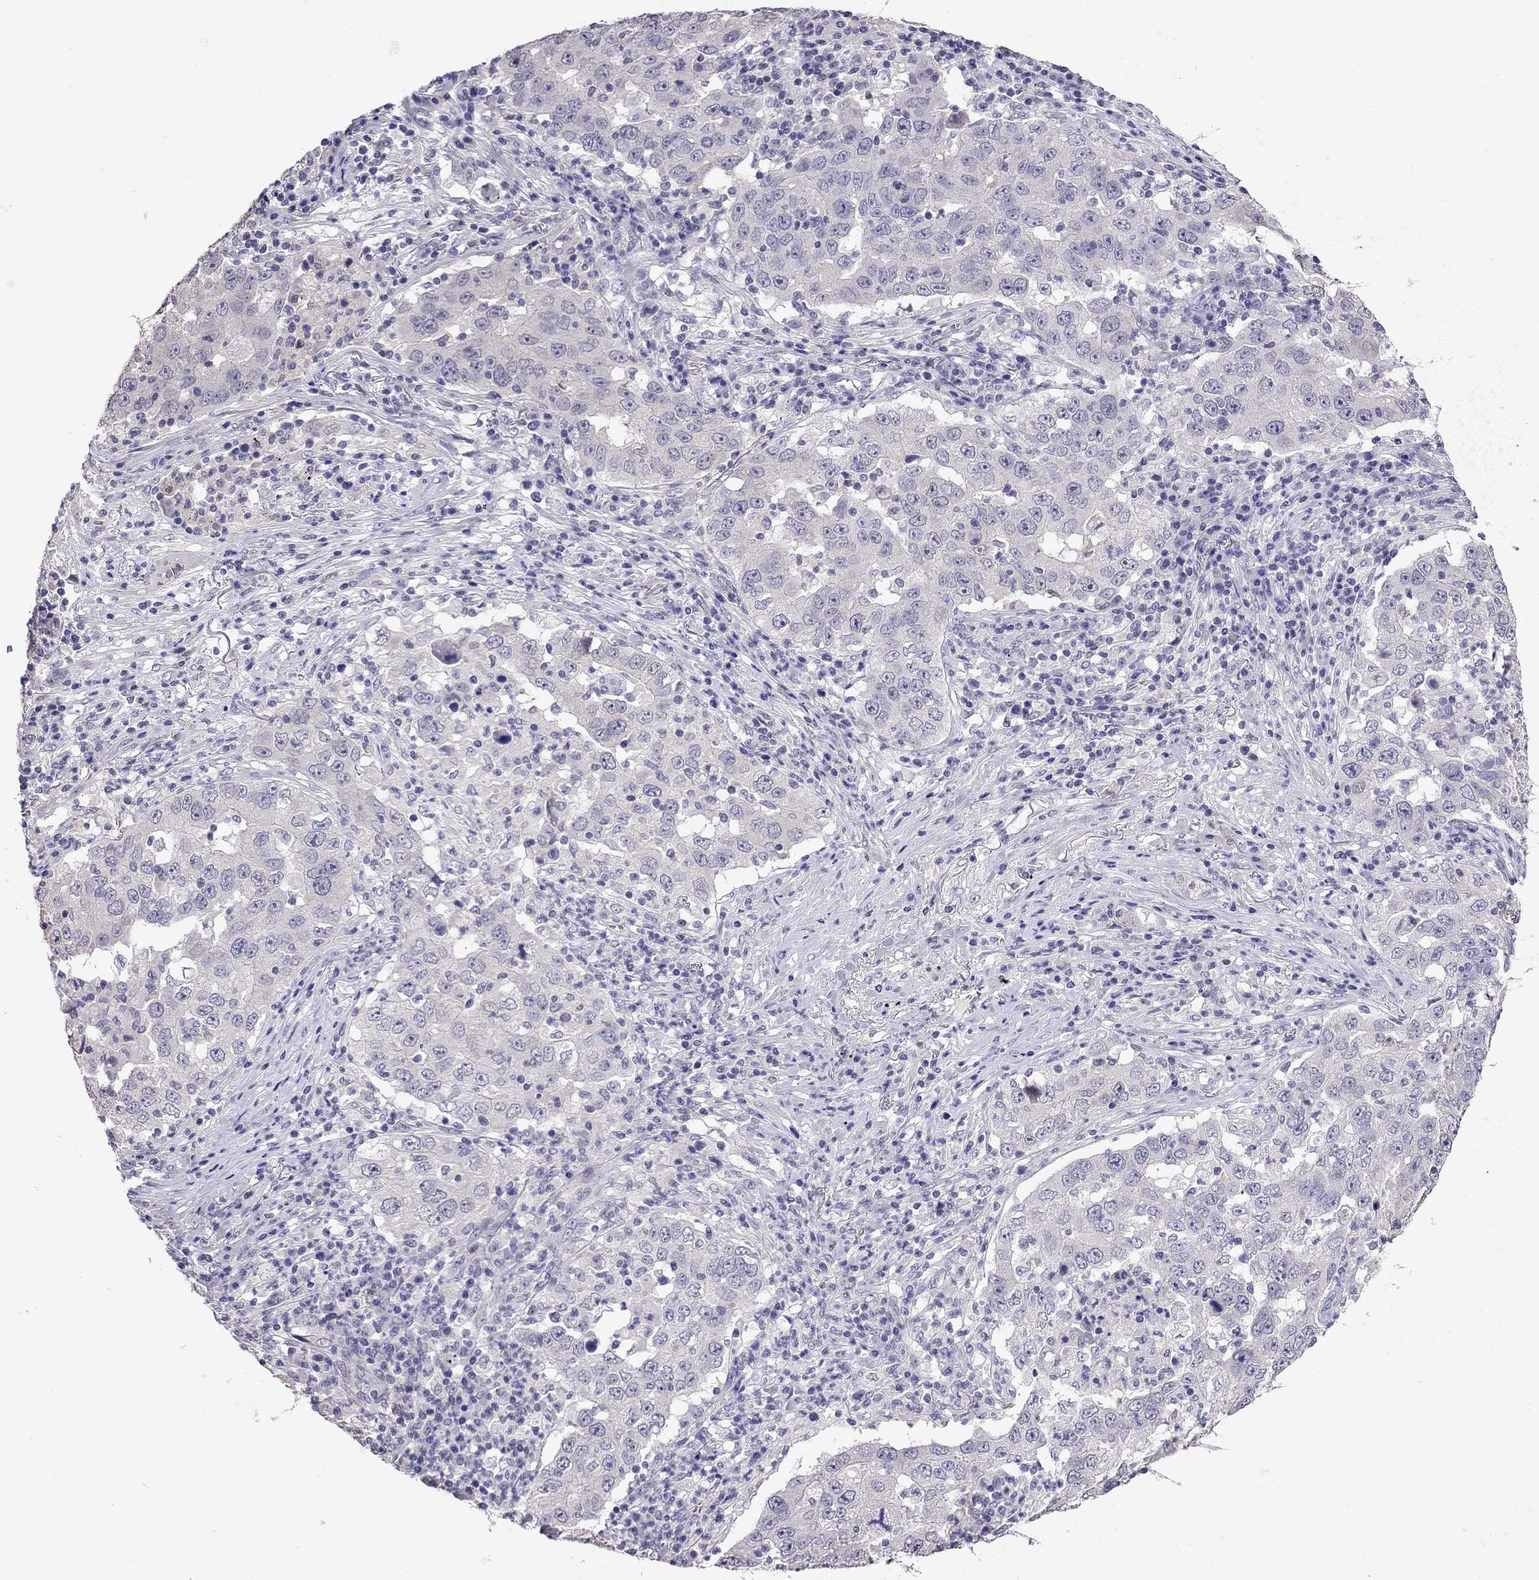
{"staining": {"intensity": "negative", "quantity": "none", "location": "none"}, "tissue": "lung cancer", "cell_type": "Tumor cells", "image_type": "cancer", "snomed": [{"axis": "morphology", "description": "Adenocarcinoma, NOS"}, {"axis": "topography", "description": "Lung"}], "caption": "IHC histopathology image of neoplastic tissue: human lung cancer (adenocarcinoma) stained with DAB shows no significant protein expression in tumor cells. Brightfield microscopy of immunohistochemistry stained with DAB (brown) and hematoxylin (blue), captured at high magnification.", "gene": "SCNN1D", "patient": {"sex": "male", "age": 73}}